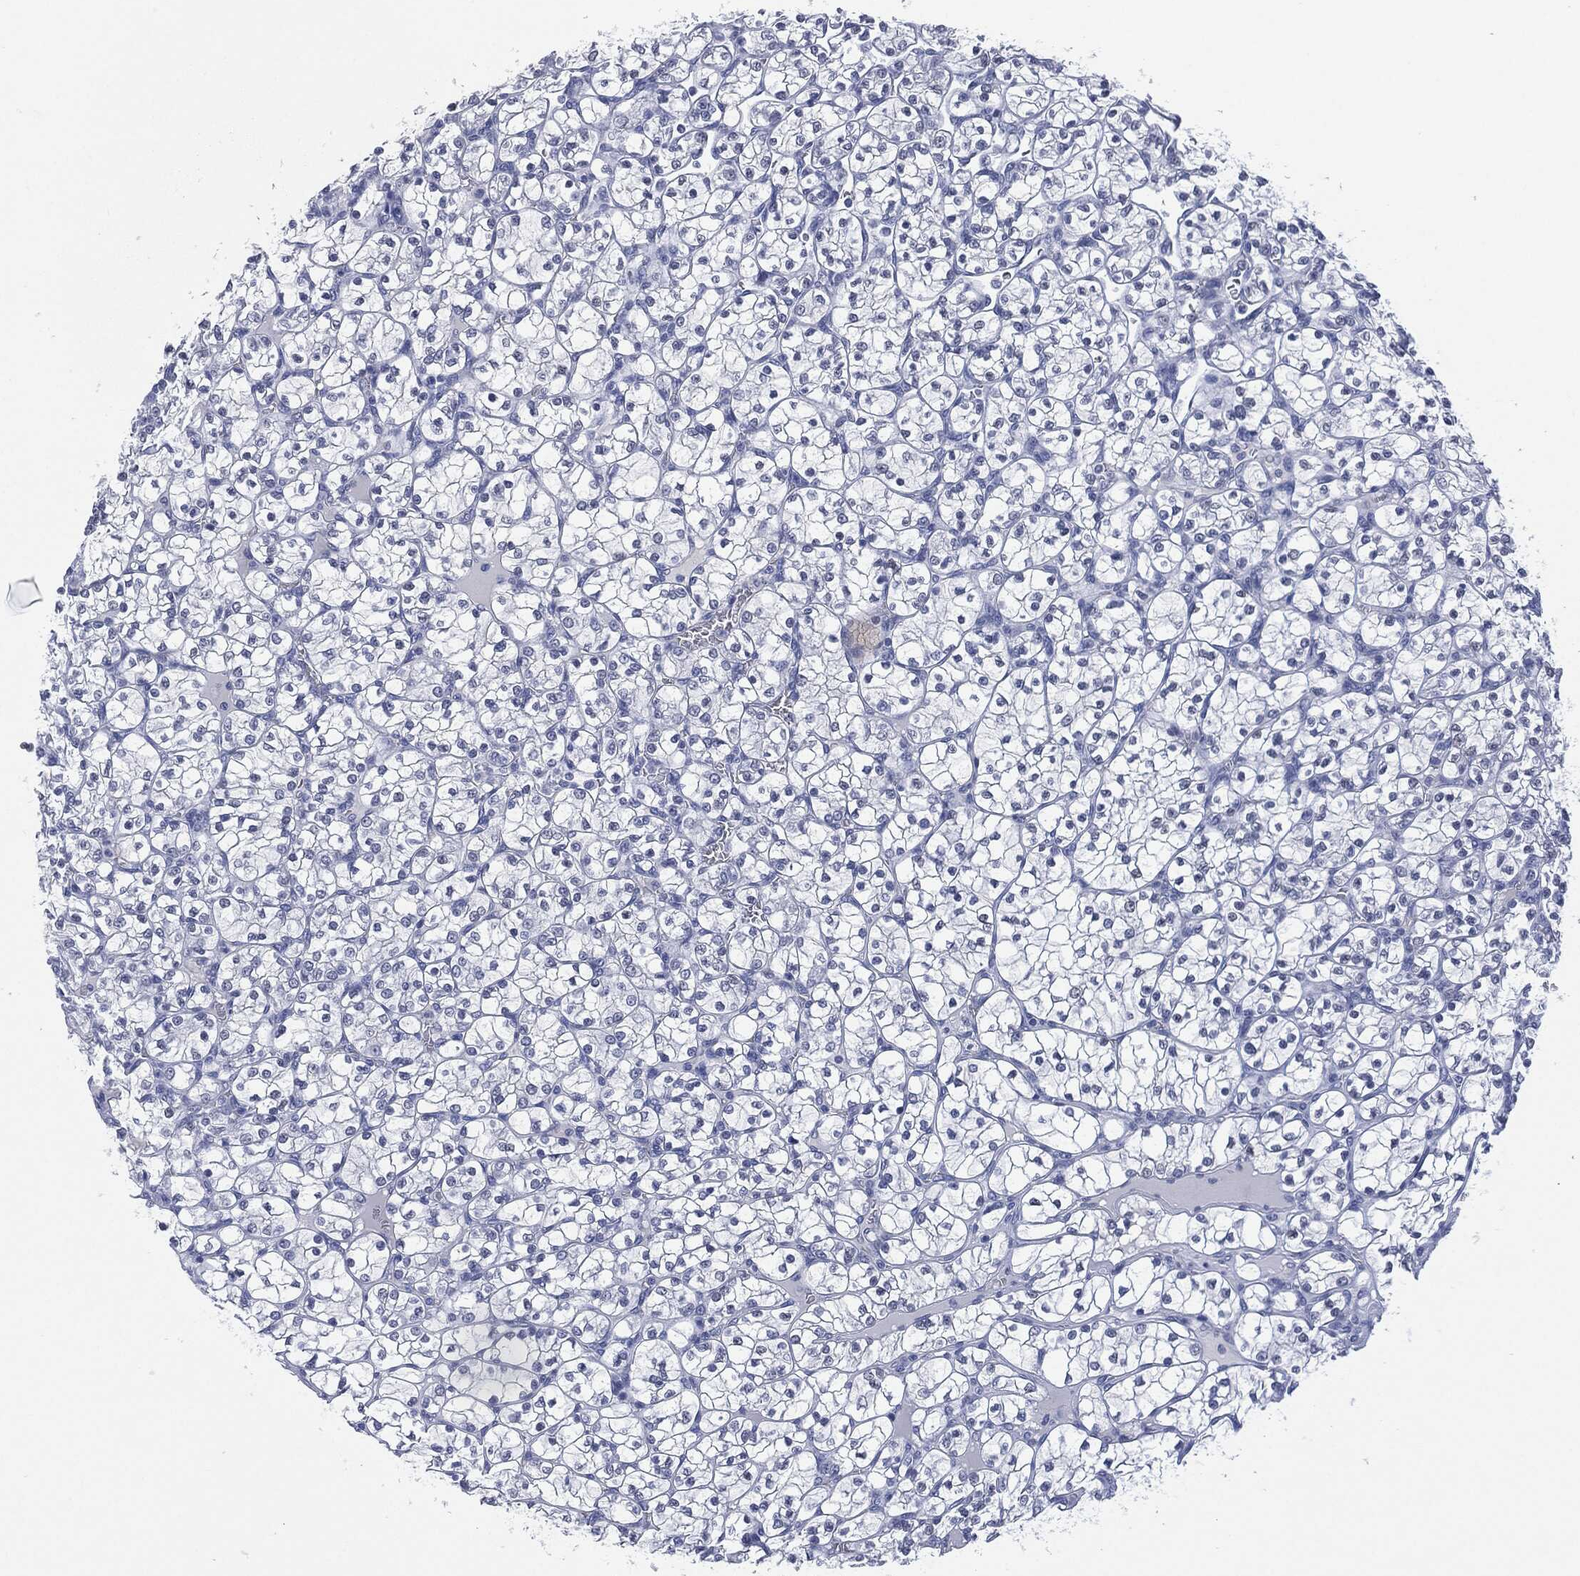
{"staining": {"intensity": "negative", "quantity": "none", "location": "none"}, "tissue": "renal cancer", "cell_type": "Tumor cells", "image_type": "cancer", "snomed": [{"axis": "morphology", "description": "Adenocarcinoma, NOS"}, {"axis": "topography", "description": "Kidney"}], "caption": "Adenocarcinoma (renal) was stained to show a protein in brown. There is no significant positivity in tumor cells.", "gene": "MUC16", "patient": {"sex": "female", "age": 89}}